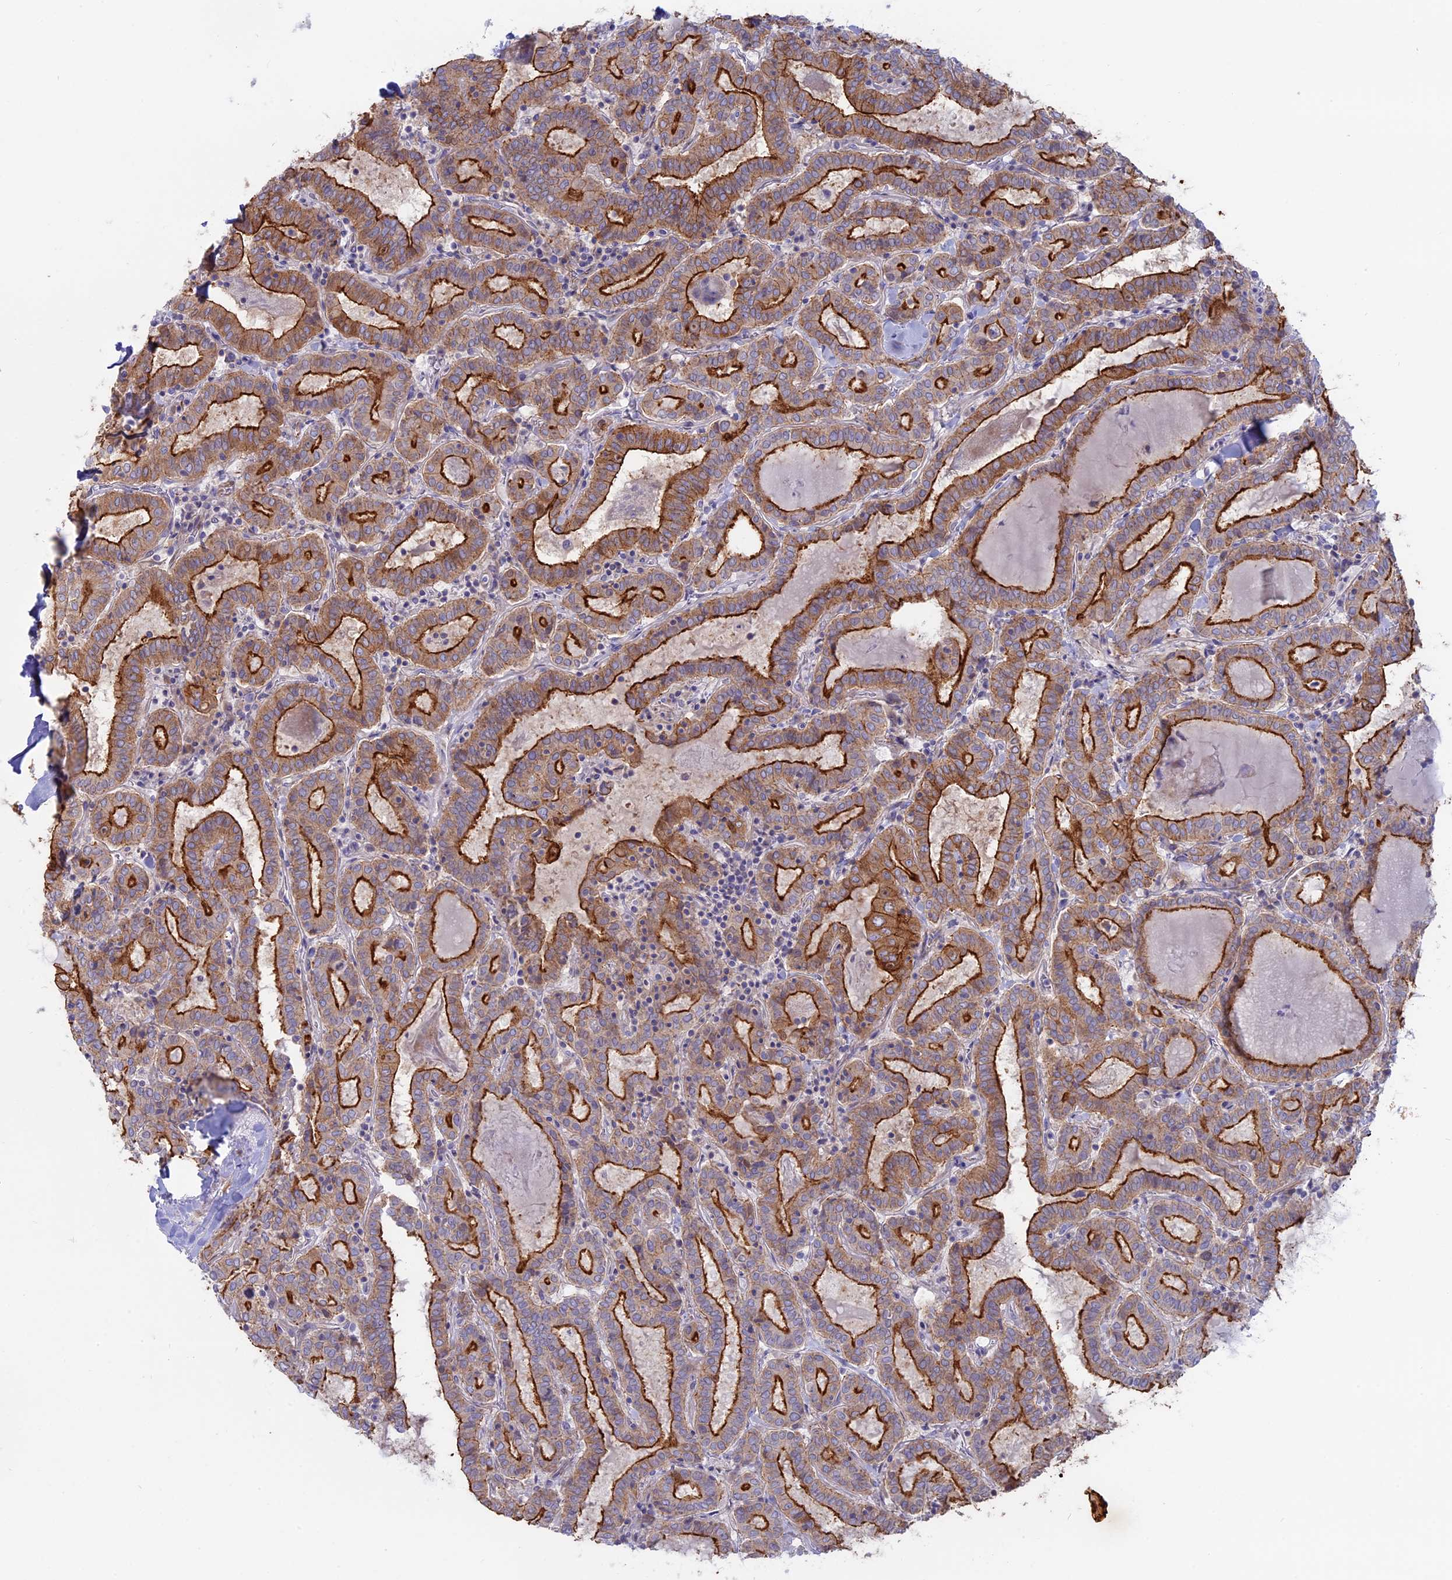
{"staining": {"intensity": "strong", "quantity": ">75%", "location": "cytoplasmic/membranous"}, "tissue": "thyroid cancer", "cell_type": "Tumor cells", "image_type": "cancer", "snomed": [{"axis": "morphology", "description": "Papillary adenocarcinoma, NOS"}, {"axis": "topography", "description": "Thyroid gland"}], "caption": "Immunohistochemical staining of thyroid cancer (papillary adenocarcinoma) displays strong cytoplasmic/membranous protein expression in approximately >75% of tumor cells.", "gene": "MYO5B", "patient": {"sex": "female", "age": 72}}